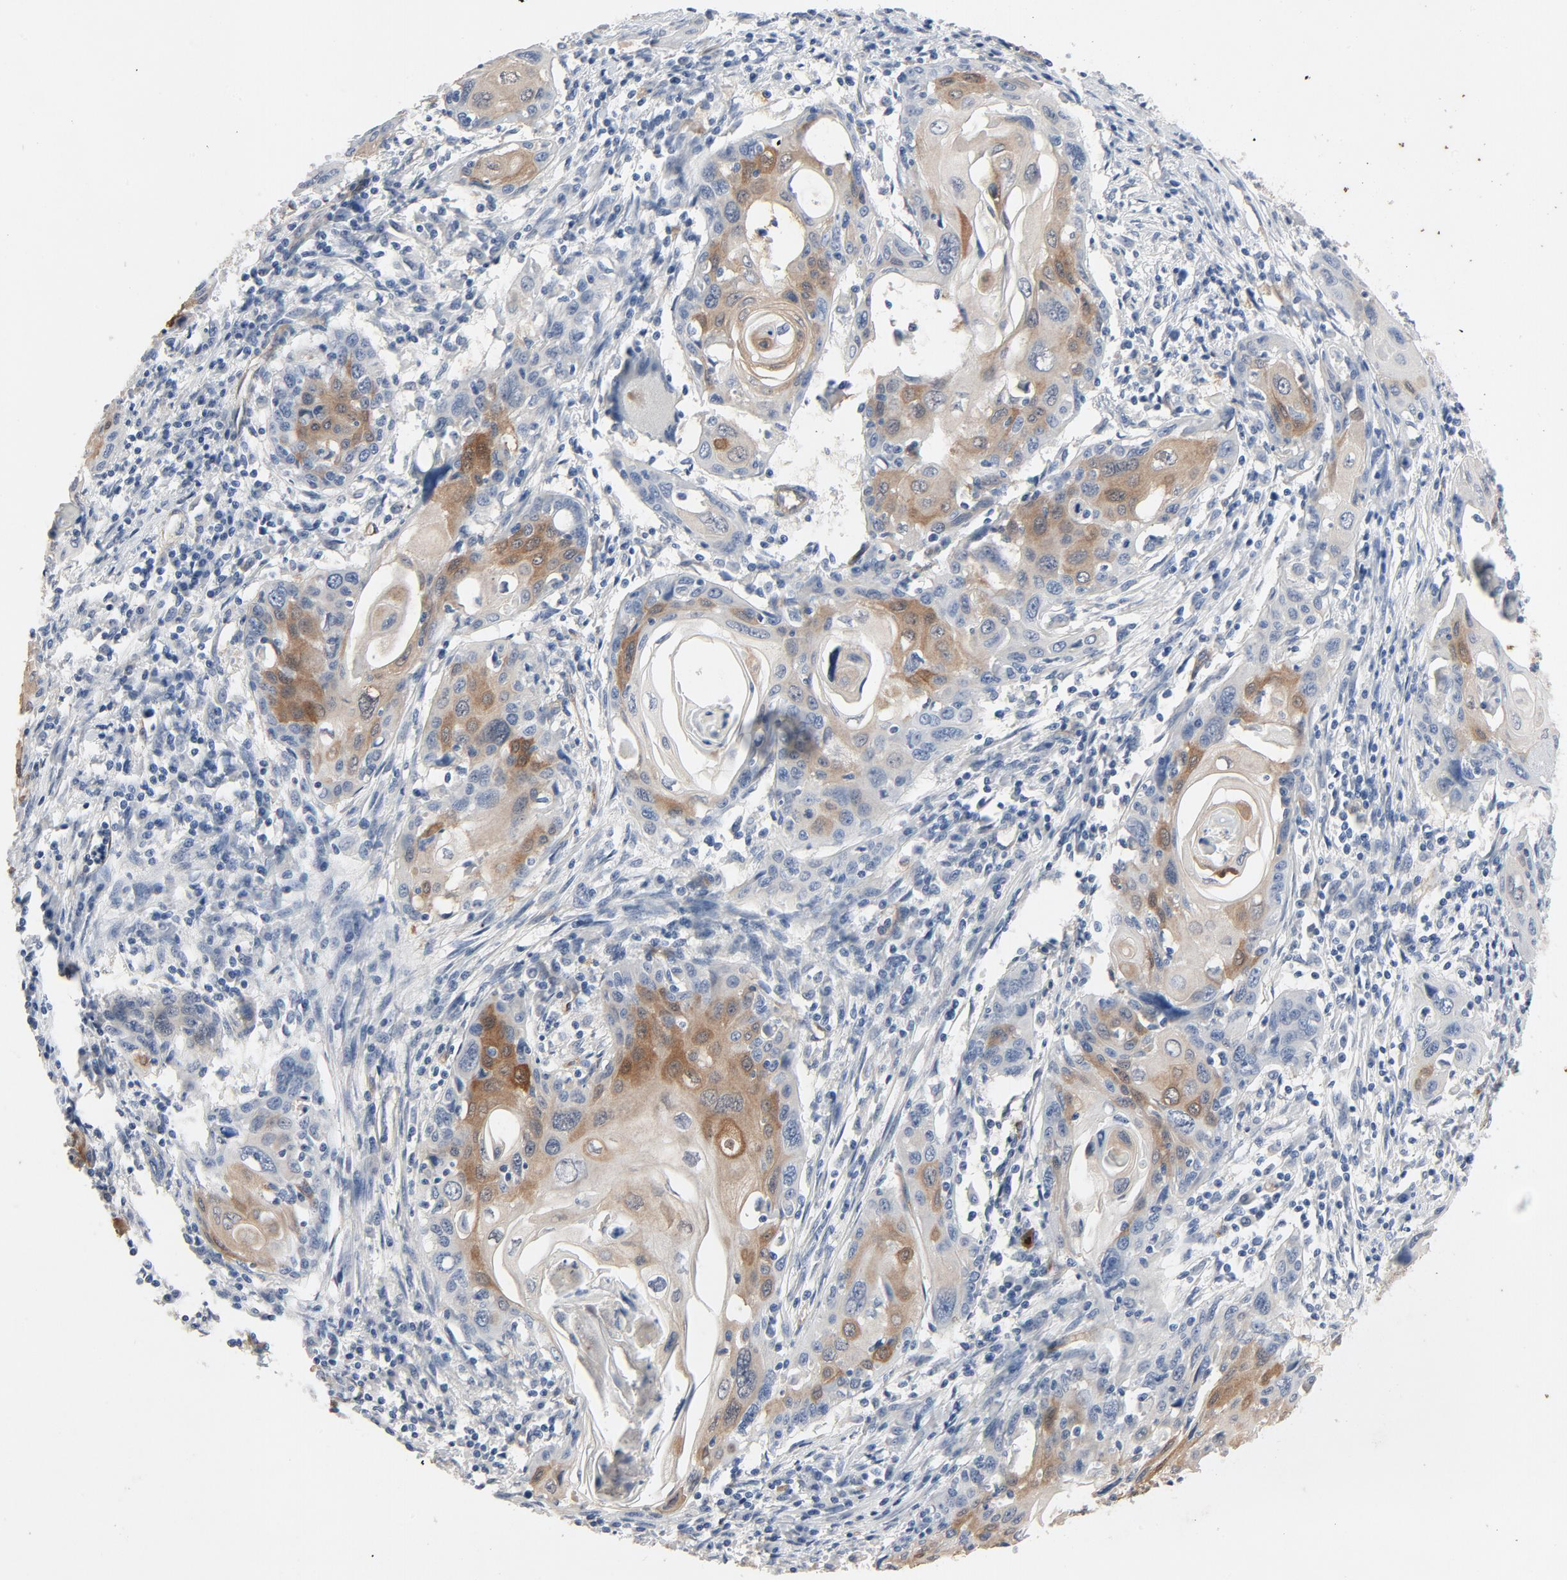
{"staining": {"intensity": "moderate", "quantity": ">75%", "location": "cytoplasmic/membranous"}, "tissue": "cervical cancer", "cell_type": "Tumor cells", "image_type": "cancer", "snomed": [{"axis": "morphology", "description": "Squamous cell carcinoma, NOS"}, {"axis": "topography", "description": "Cervix"}], "caption": "A high-resolution photomicrograph shows immunohistochemistry (IHC) staining of squamous cell carcinoma (cervical), which exhibits moderate cytoplasmic/membranous staining in about >75% of tumor cells. (Brightfield microscopy of DAB IHC at high magnification).", "gene": "KDR", "patient": {"sex": "female", "age": 54}}